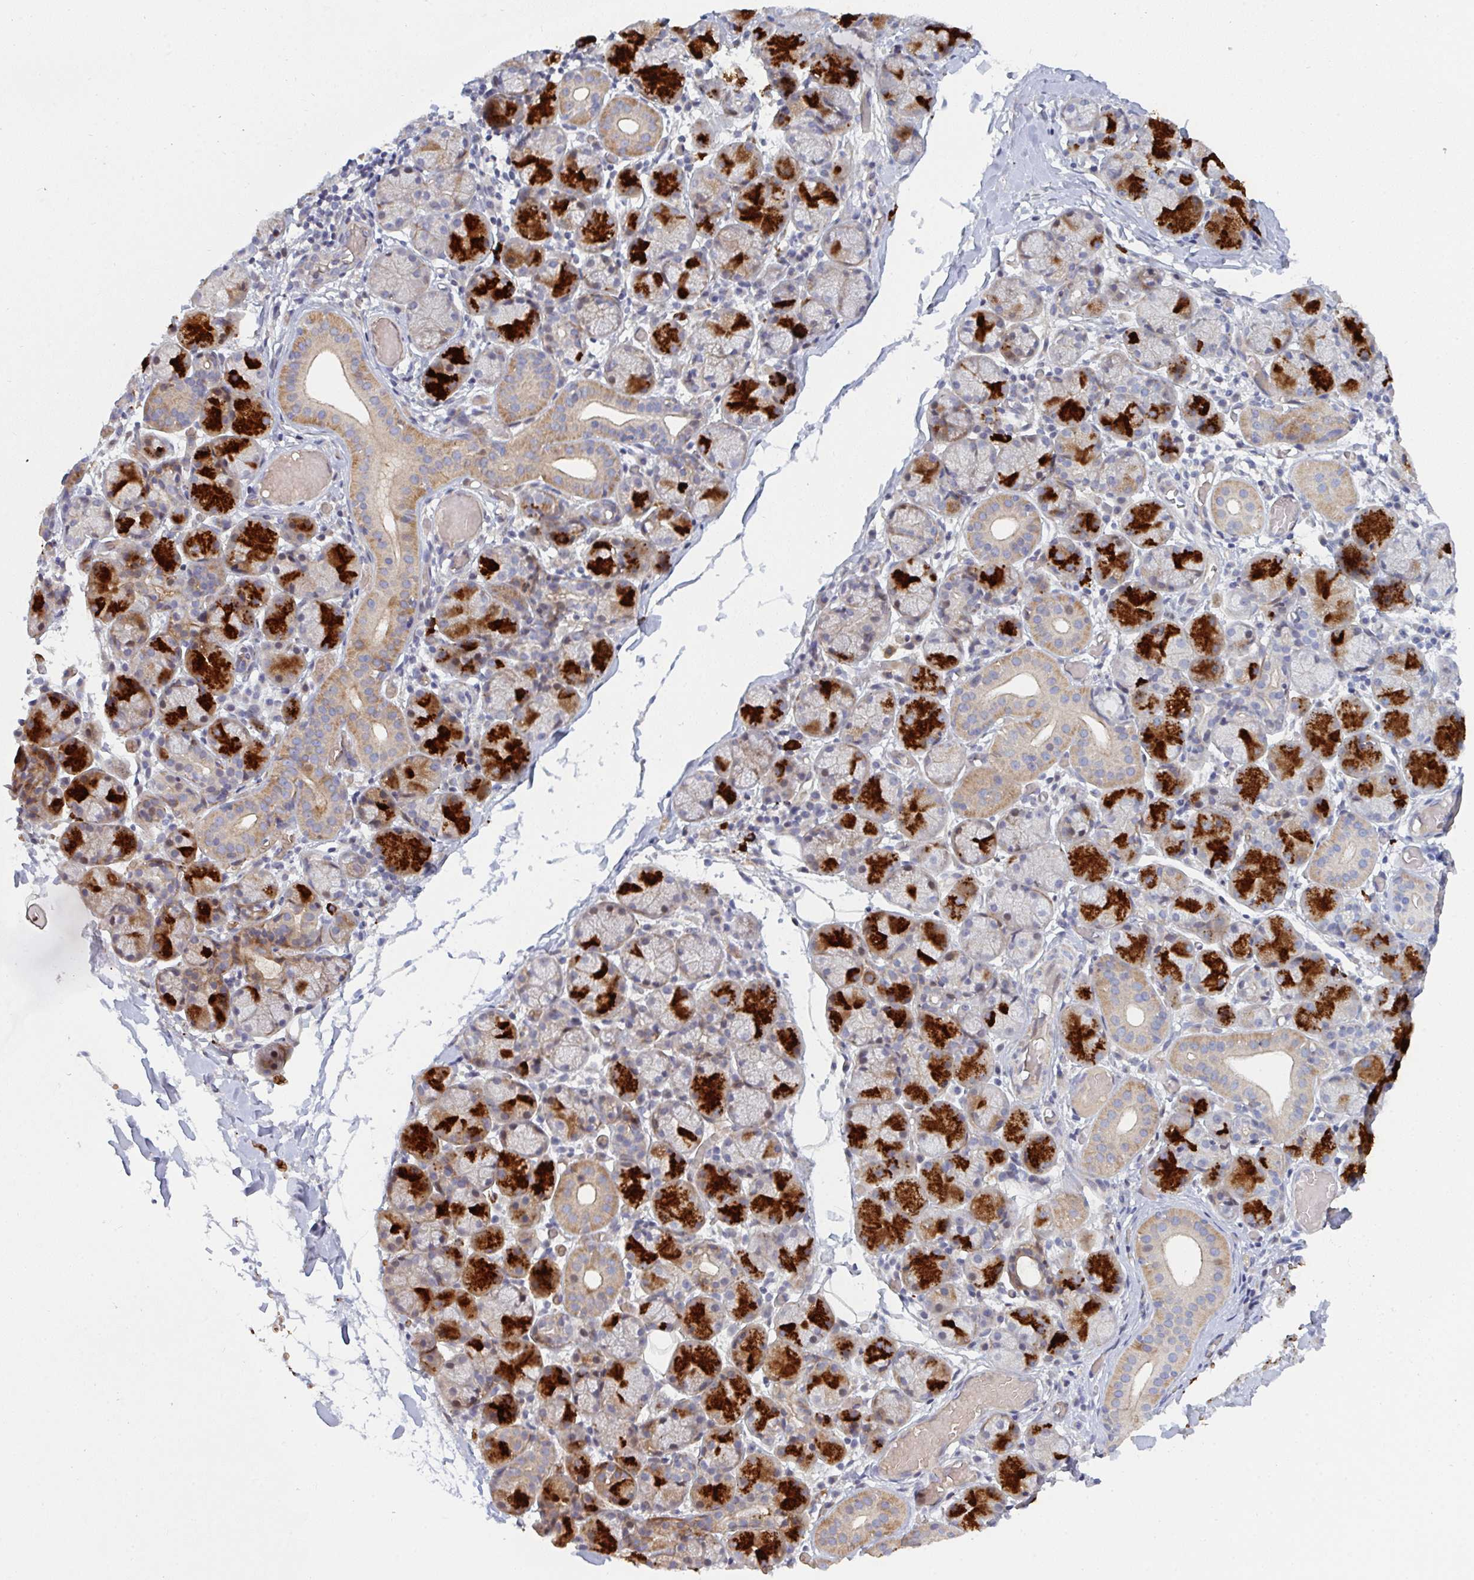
{"staining": {"intensity": "strong", "quantity": "25%-75%", "location": "cytoplasmic/membranous,nuclear"}, "tissue": "salivary gland", "cell_type": "Glandular cells", "image_type": "normal", "snomed": [{"axis": "morphology", "description": "Normal tissue, NOS"}, {"axis": "topography", "description": "Salivary gland"}], "caption": "Immunohistochemical staining of unremarkable salivary gland shows strong cytoplasmic/membranous,nuclear protein expression in about 25%-75% of glandular cells.", "gene": "TNFSF4", "patient": {"sex": "female", "age": 24}}